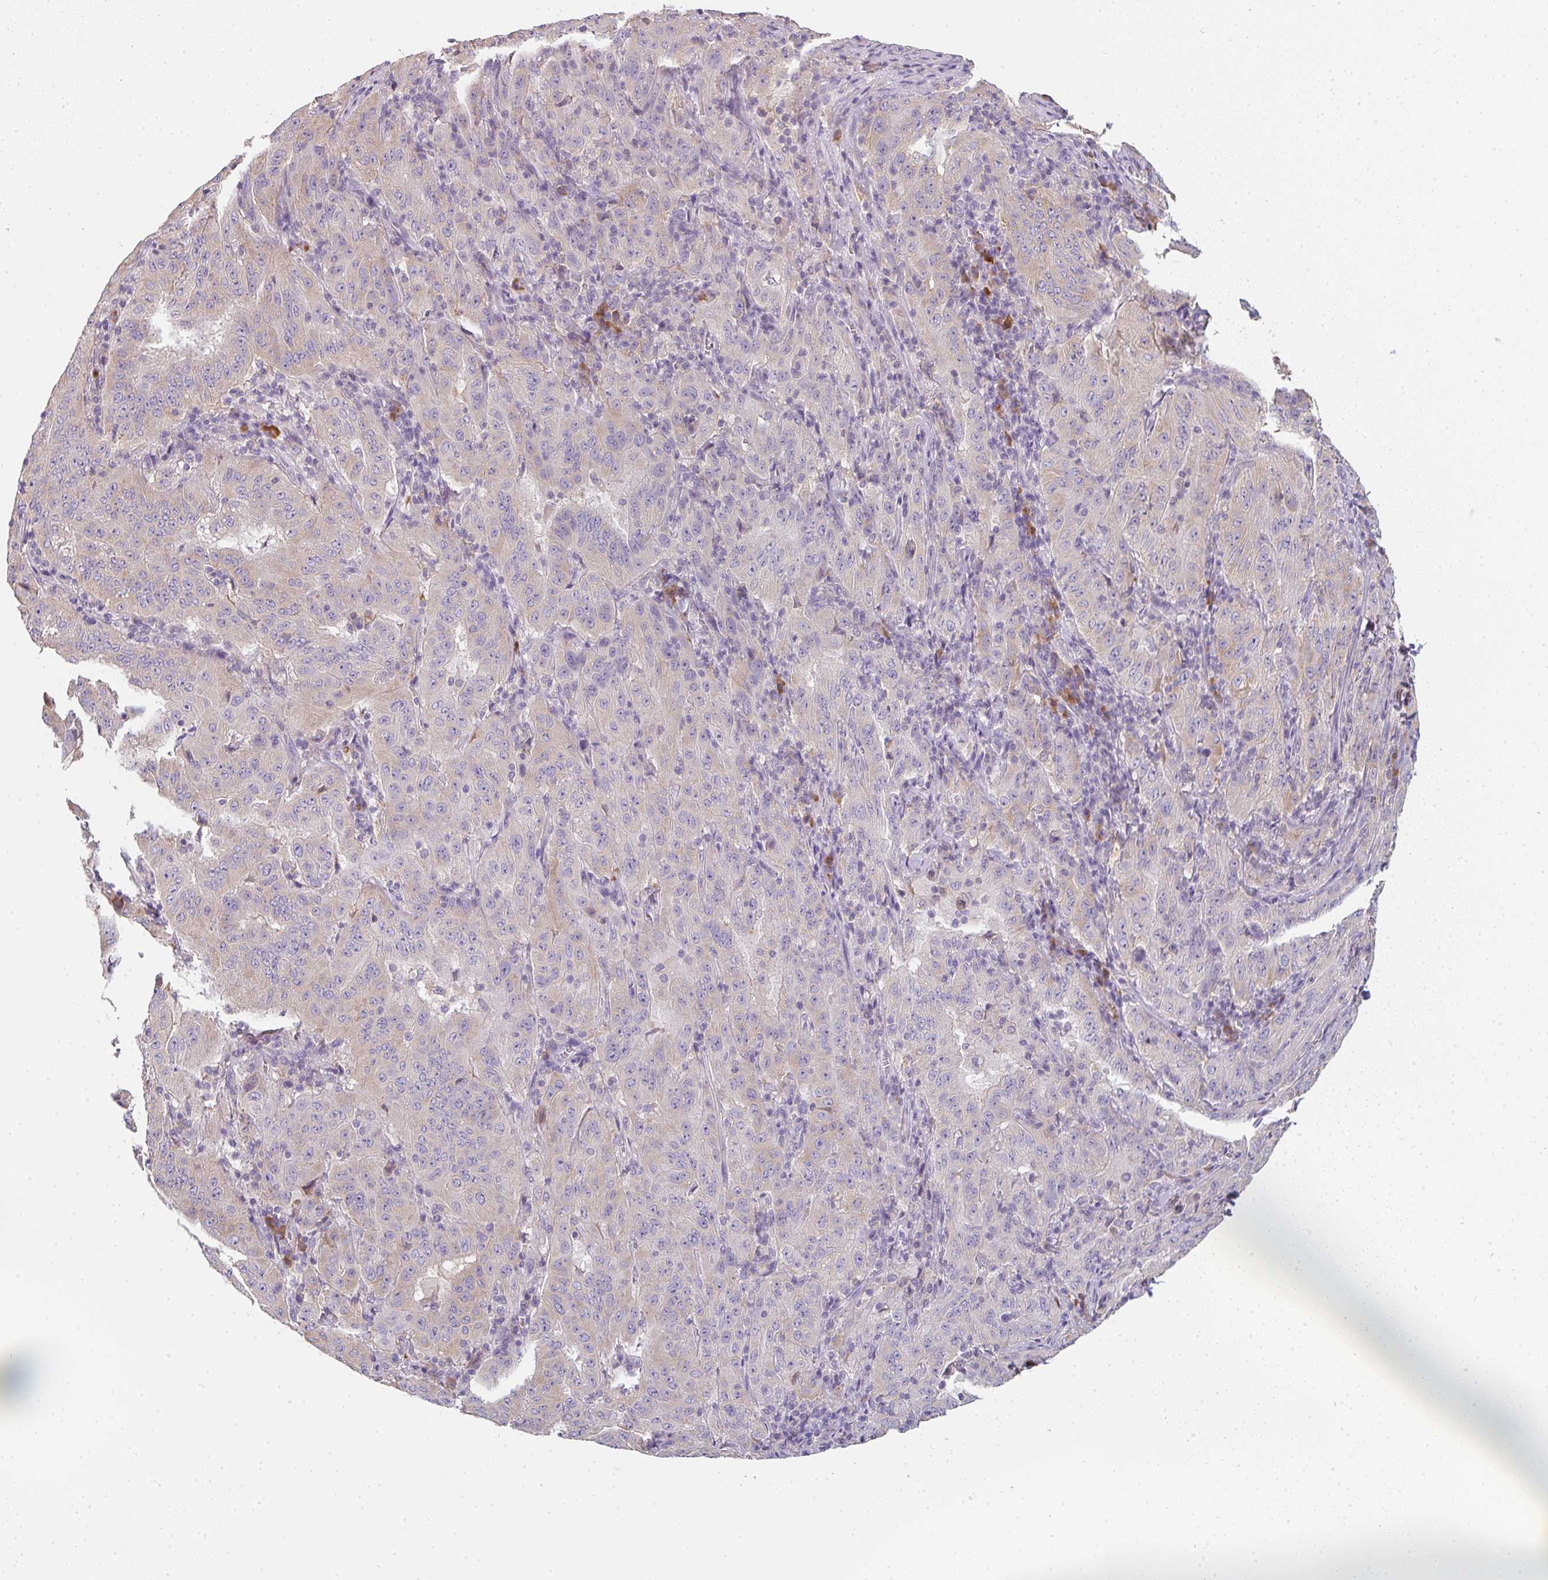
{"staining": {"intensity": "negative", "quantity": "none", "location": "none"}, "tissue": "pancreatic cancer", "cell_type": "Tumor cells", "image_type": "cancer", "snomed": [{"axis": "morphology", "description": "Adenocarcinoma, NOS"}, {"axis": "topography", "description": "Pancreas"}], "caption": "The histopathology image displays no staining of tumor cells in pancreatic cancer. (DAB (3,3'-diaminobenzidine) immunohistochemistry (IHC) with hematoxylin counter stain).", "gene": "ZNF215", "patient": {"sex": "male", "age": 63}}